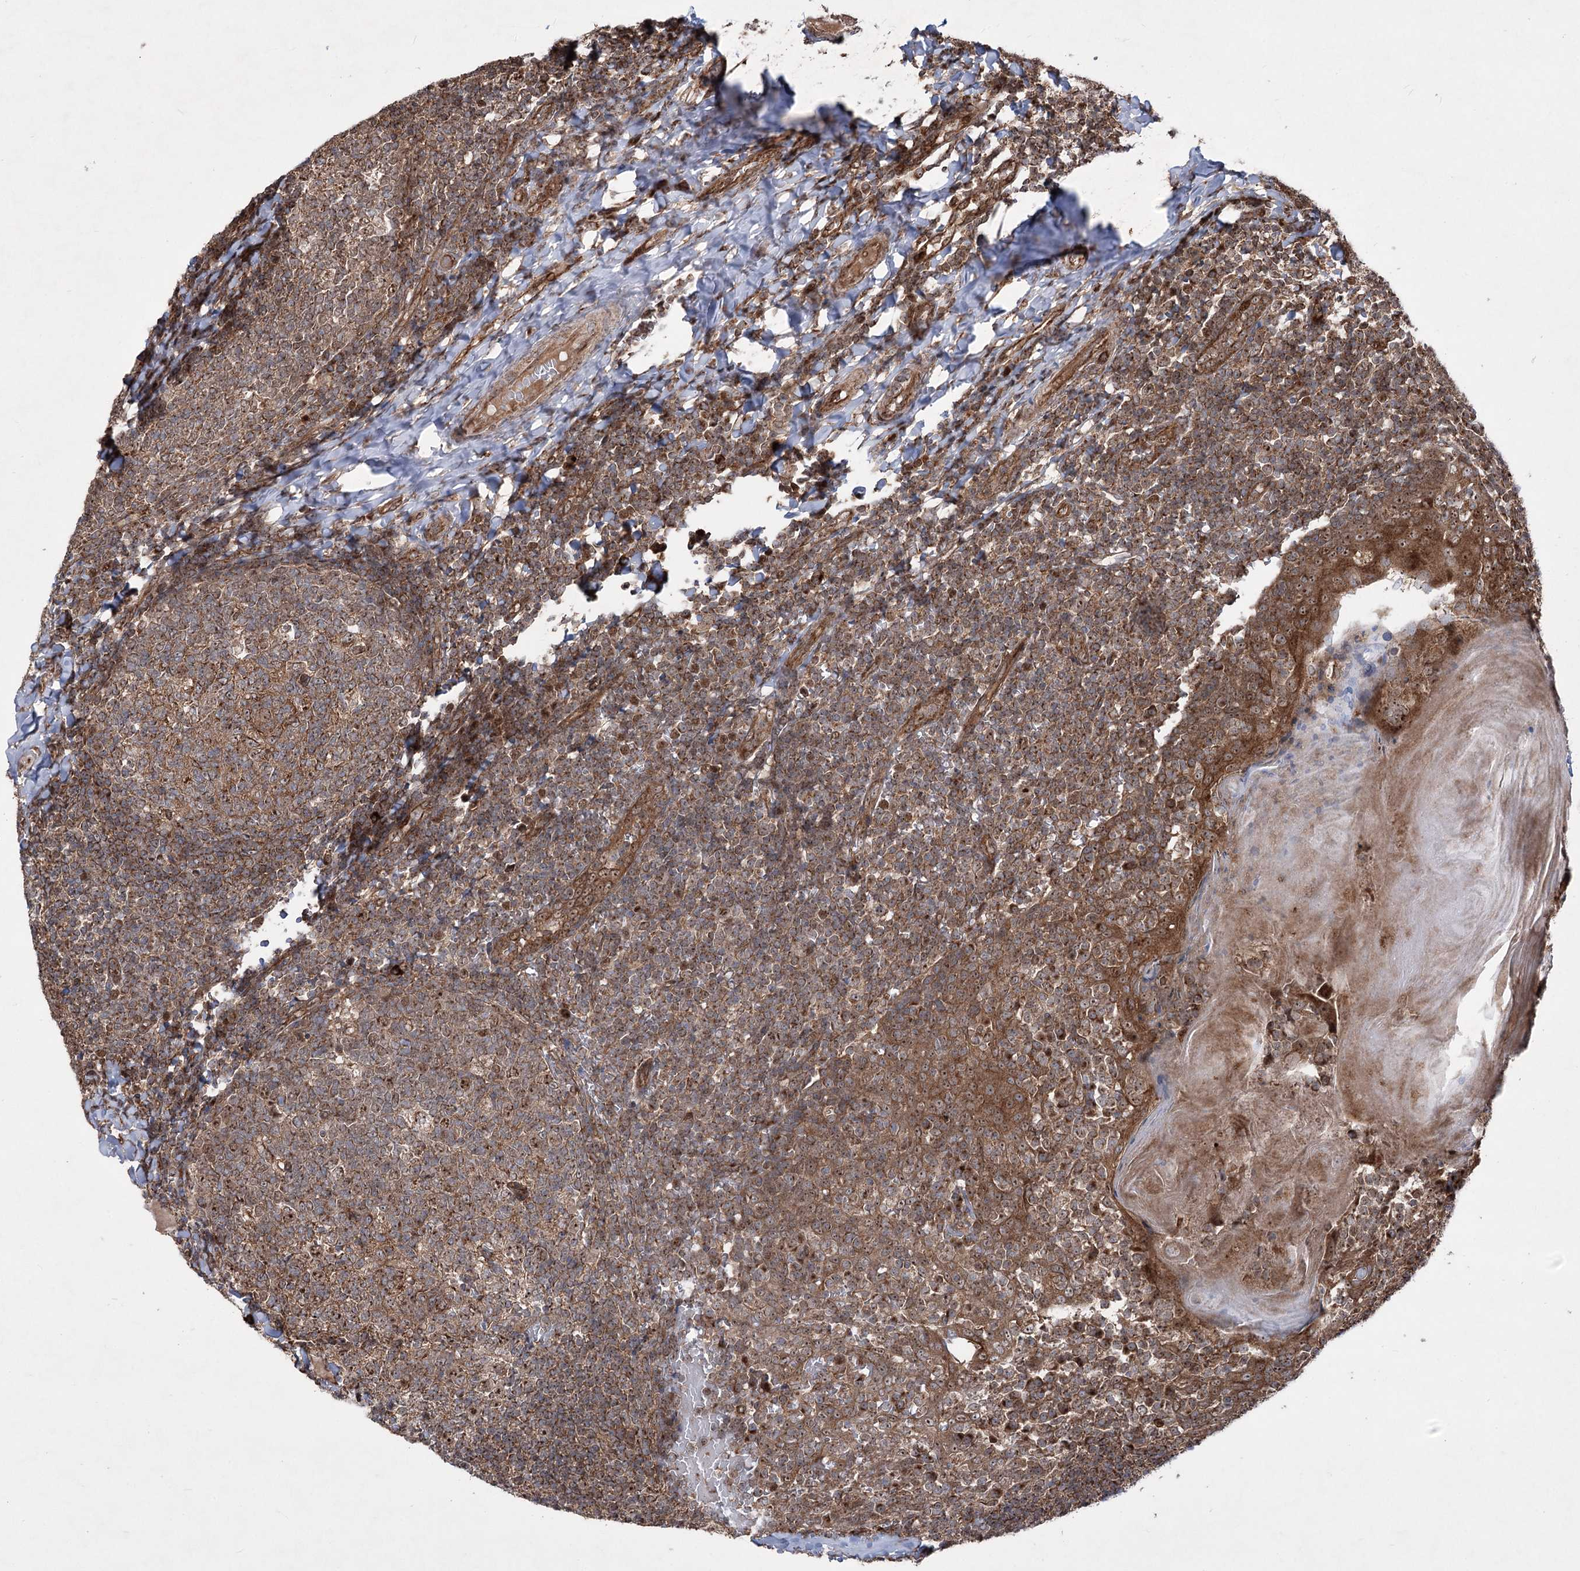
{"staining": {"intensity": "moderate", "quantity": ">75%", "location": "cytoplasmic/membranous"}, "tissue": "tonsil", "cell_type": "Germinal center cells", "image_type": "normal", "snomed": [{"axis": "morphology", "description": "Normal tissue, NOS"}, {"axis": "topography", "description": "Tonsil"}], "caption": "Protein staining of normal tonsil exhibits moderate cytoplasmic/membranous positivity in about >75% of germinal center cells.", "gene": "SERINC5", "patient": {"sex": "female", "age": 19}}